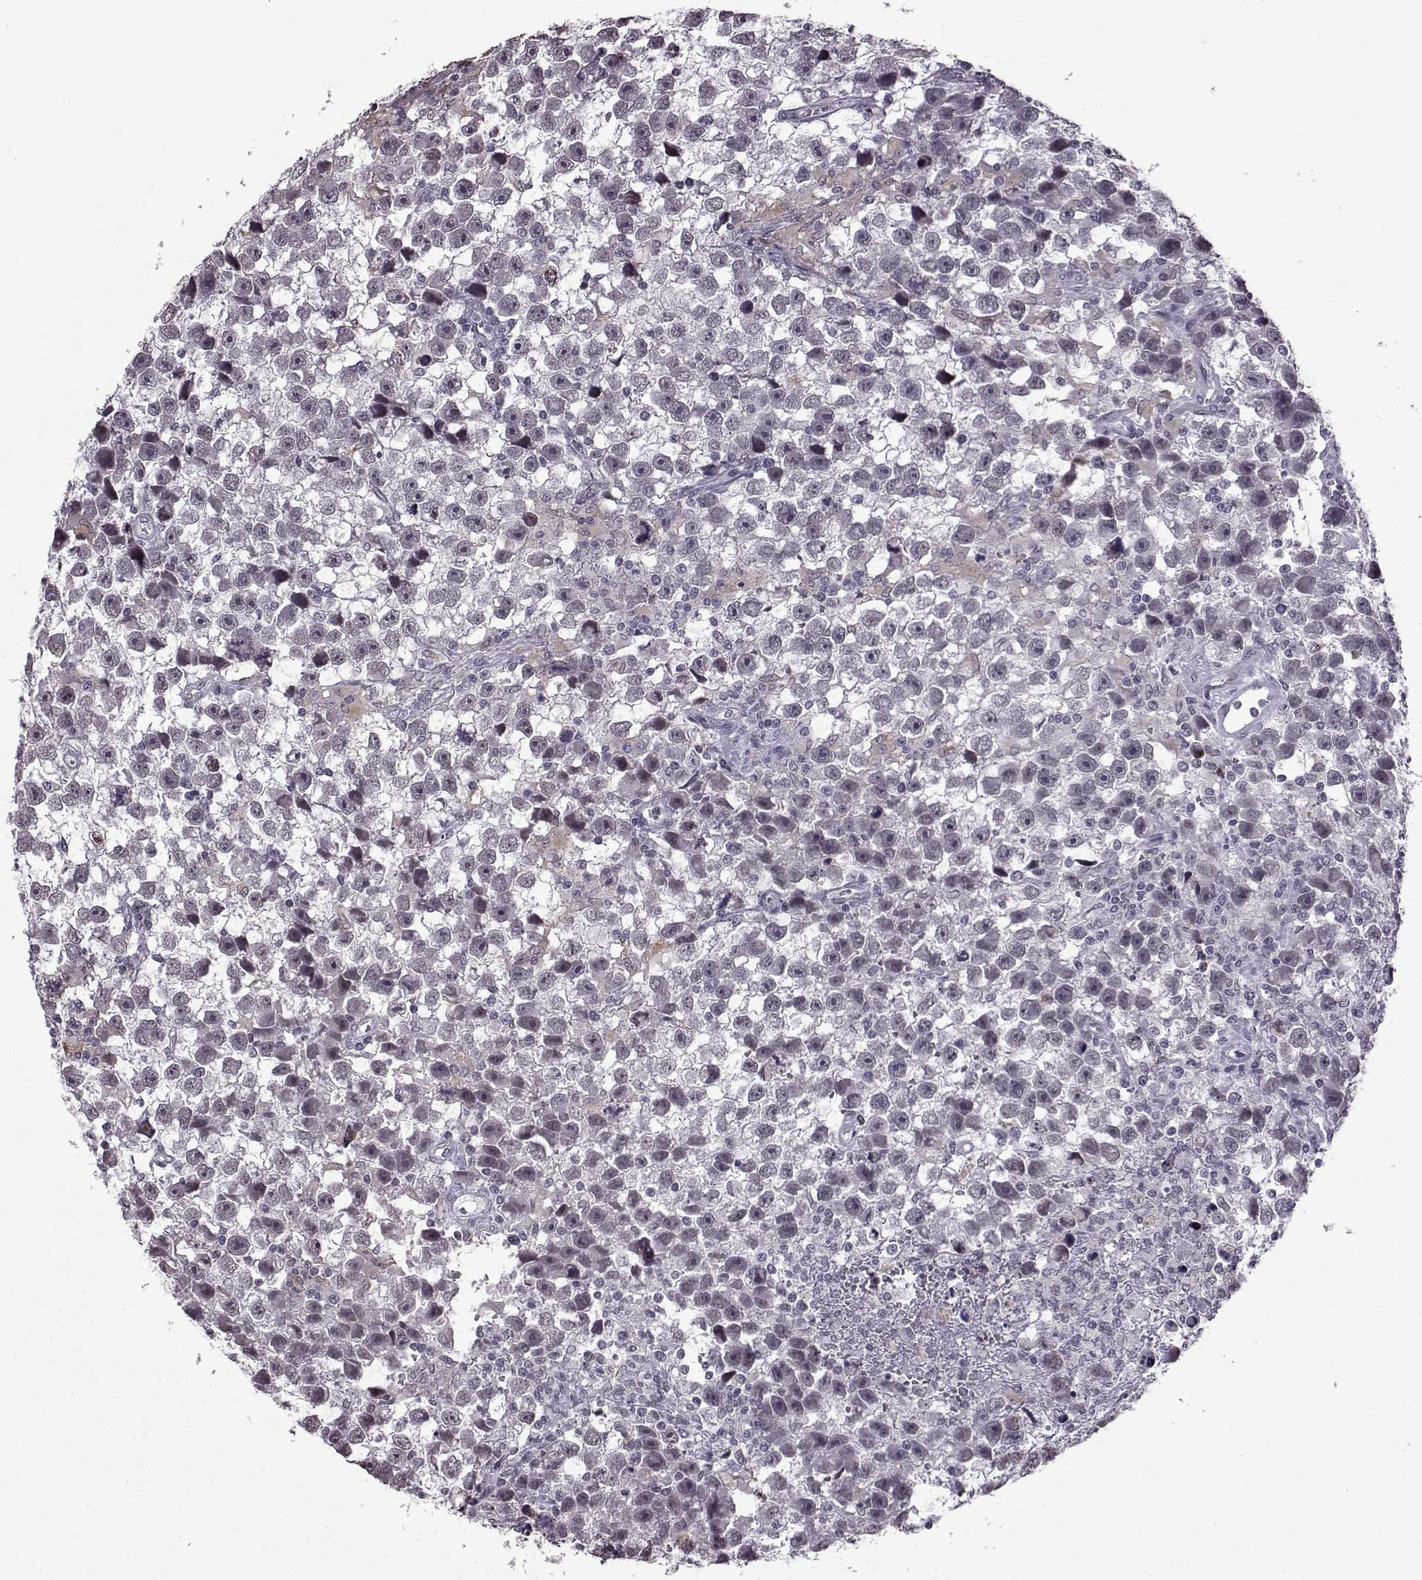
{"staining": {"intensity": "negative", "quantity": "none", "location": "none"}, "tissue": "testis cancer", "cell_type": "Tumor cells", "image_type": "cancer", "snomed": [{"axis": "morphology", "description": "Seminoma, NOS"}, {"axis": "topography", "description": "Testis"}], "caption": "Tumor cells show no significant protein staining in seminoma (testis).", "gene": "SLC28A2", "patient": {"sex": "male", "age": 43}}